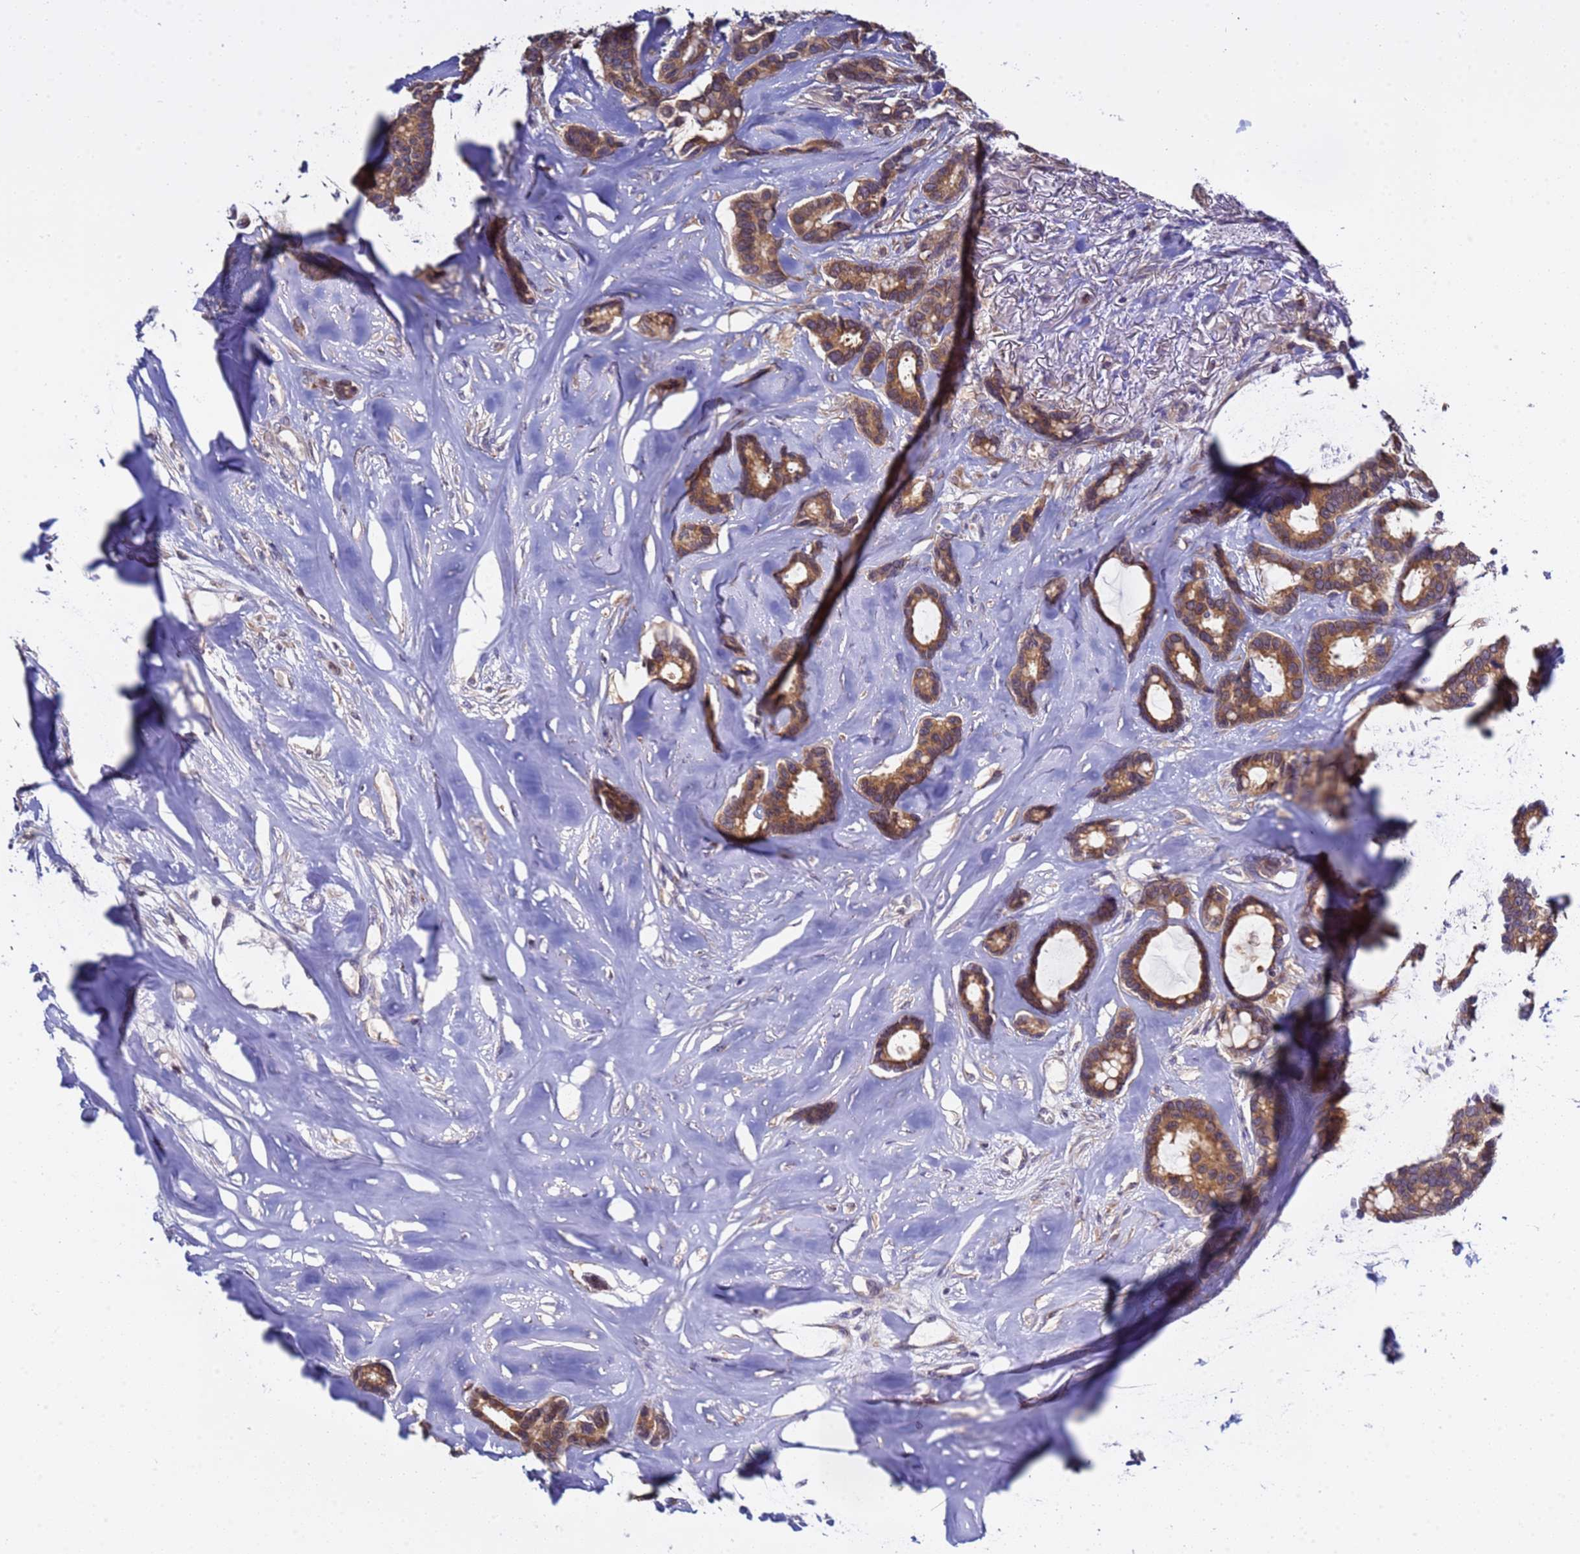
{"staining": {"intensity": "moderate", "quantity": ">75%", "location": "cytoplasmic/membranous"}, "tissue": "breast cancer", "cell_type": "Tumor cells", "image_type": "cancer", "snomed": [{"axis": "morphology", "description": "Duct carcinoma"}, {"axis": "topography", "description": "Breast"}], "caption": "This image shows breast cancer stained with immunohistochemistry (IHC) to label a protein in brown. The cytoplasmic/membranous of tumor cells show moderate positivity for the protein. Nuclei are counter-stained blue.", "gene": "ELMOD2", "patient": {"sex": "female", "age": 87}}